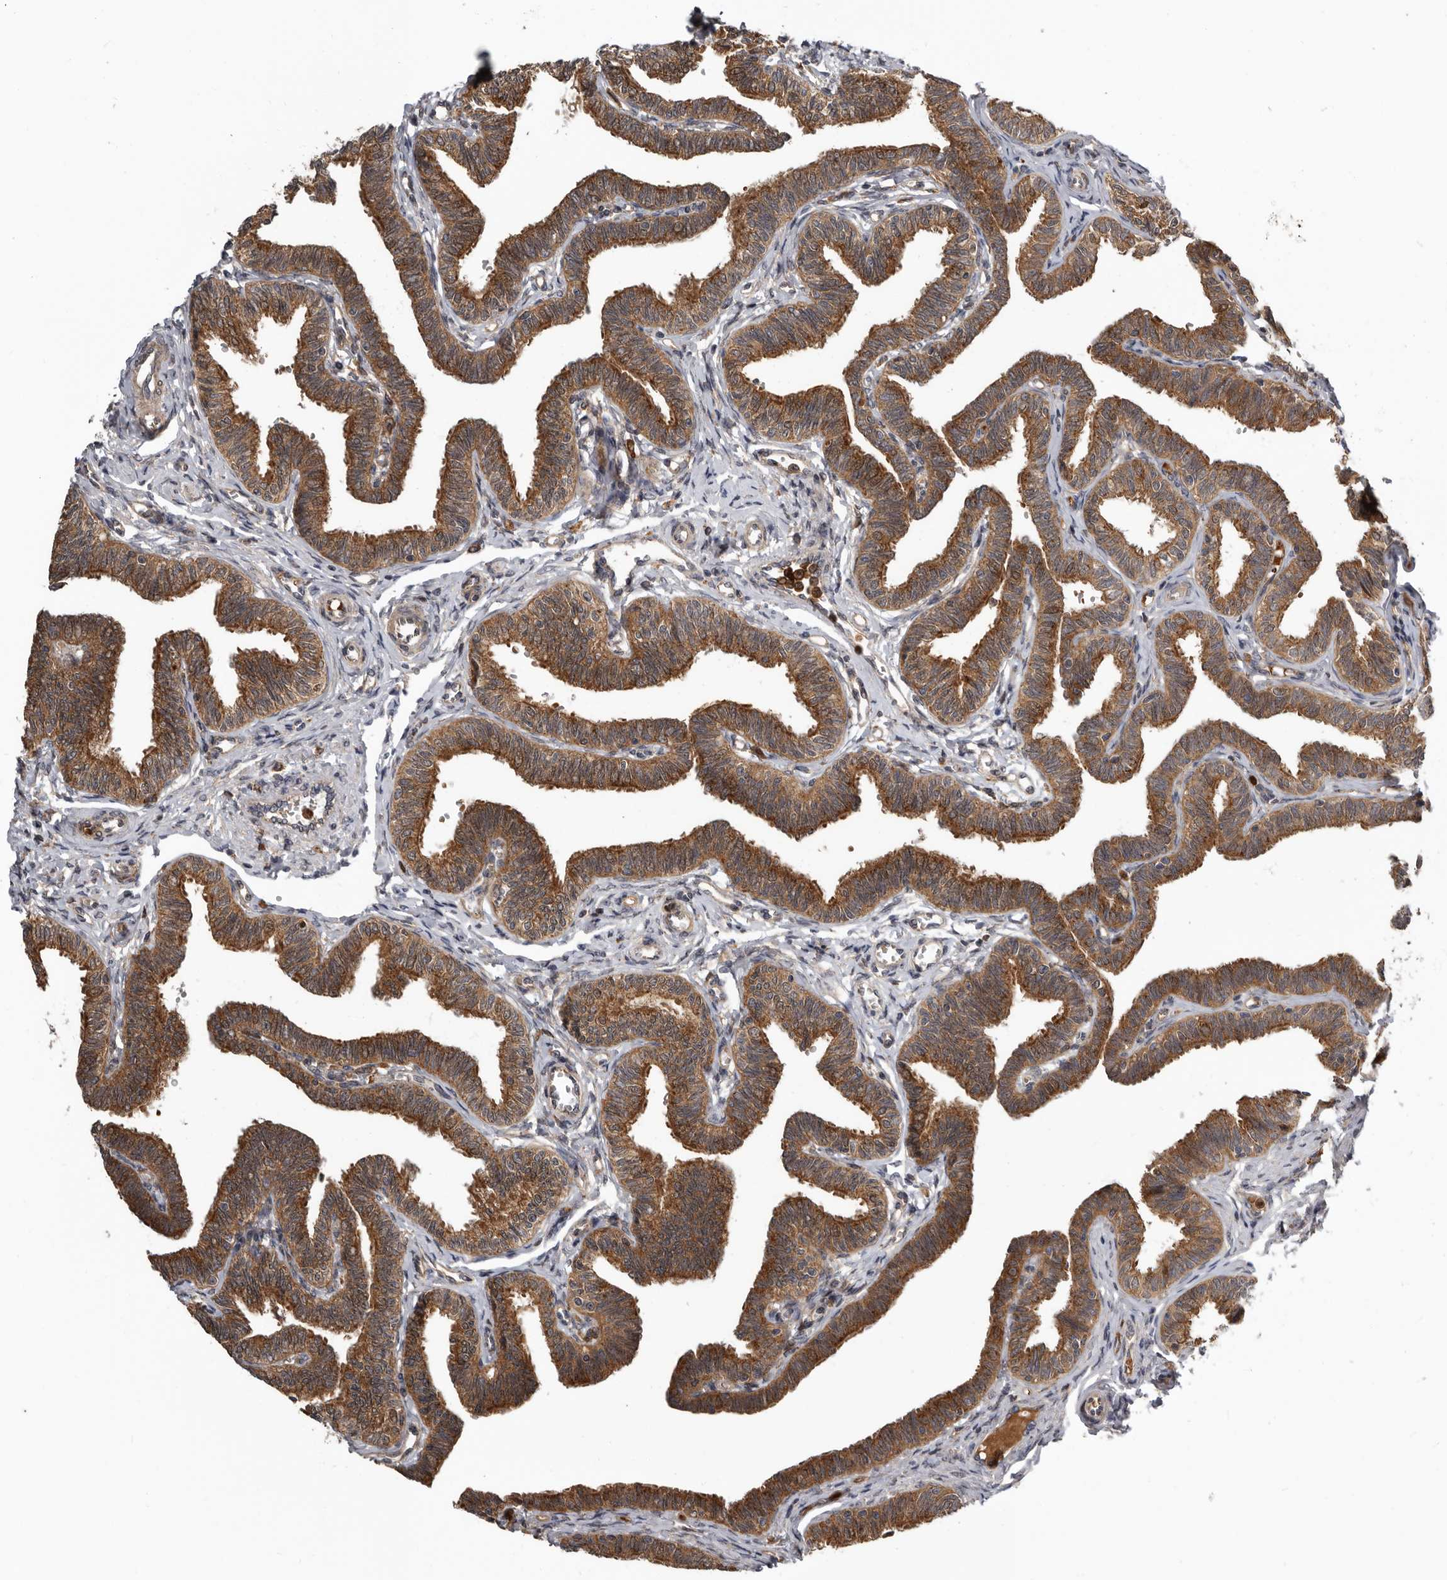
{"staining": {"intensity": "strong", "quantity": ">75%", "location": "cytoplasmic/membranous"}, "tissue": "fallopian tube", "cell_type": "Glandular cells", "image_type": "normal", "snomed": [{"axis": "morphology", "description": "Normal tissue, NOS"}, {"axis": "topography", "description": "Fallopian tube"}, {"axis": "topography", "description": "Ovary"}], "caption": "The image shows a brown stain indicating the presence of a protein in the cytoplasmic/membranous of glandular cells in fallopian tube.", "gene": "FGFR4", "patient": {"sex": "female", "age": 23}}